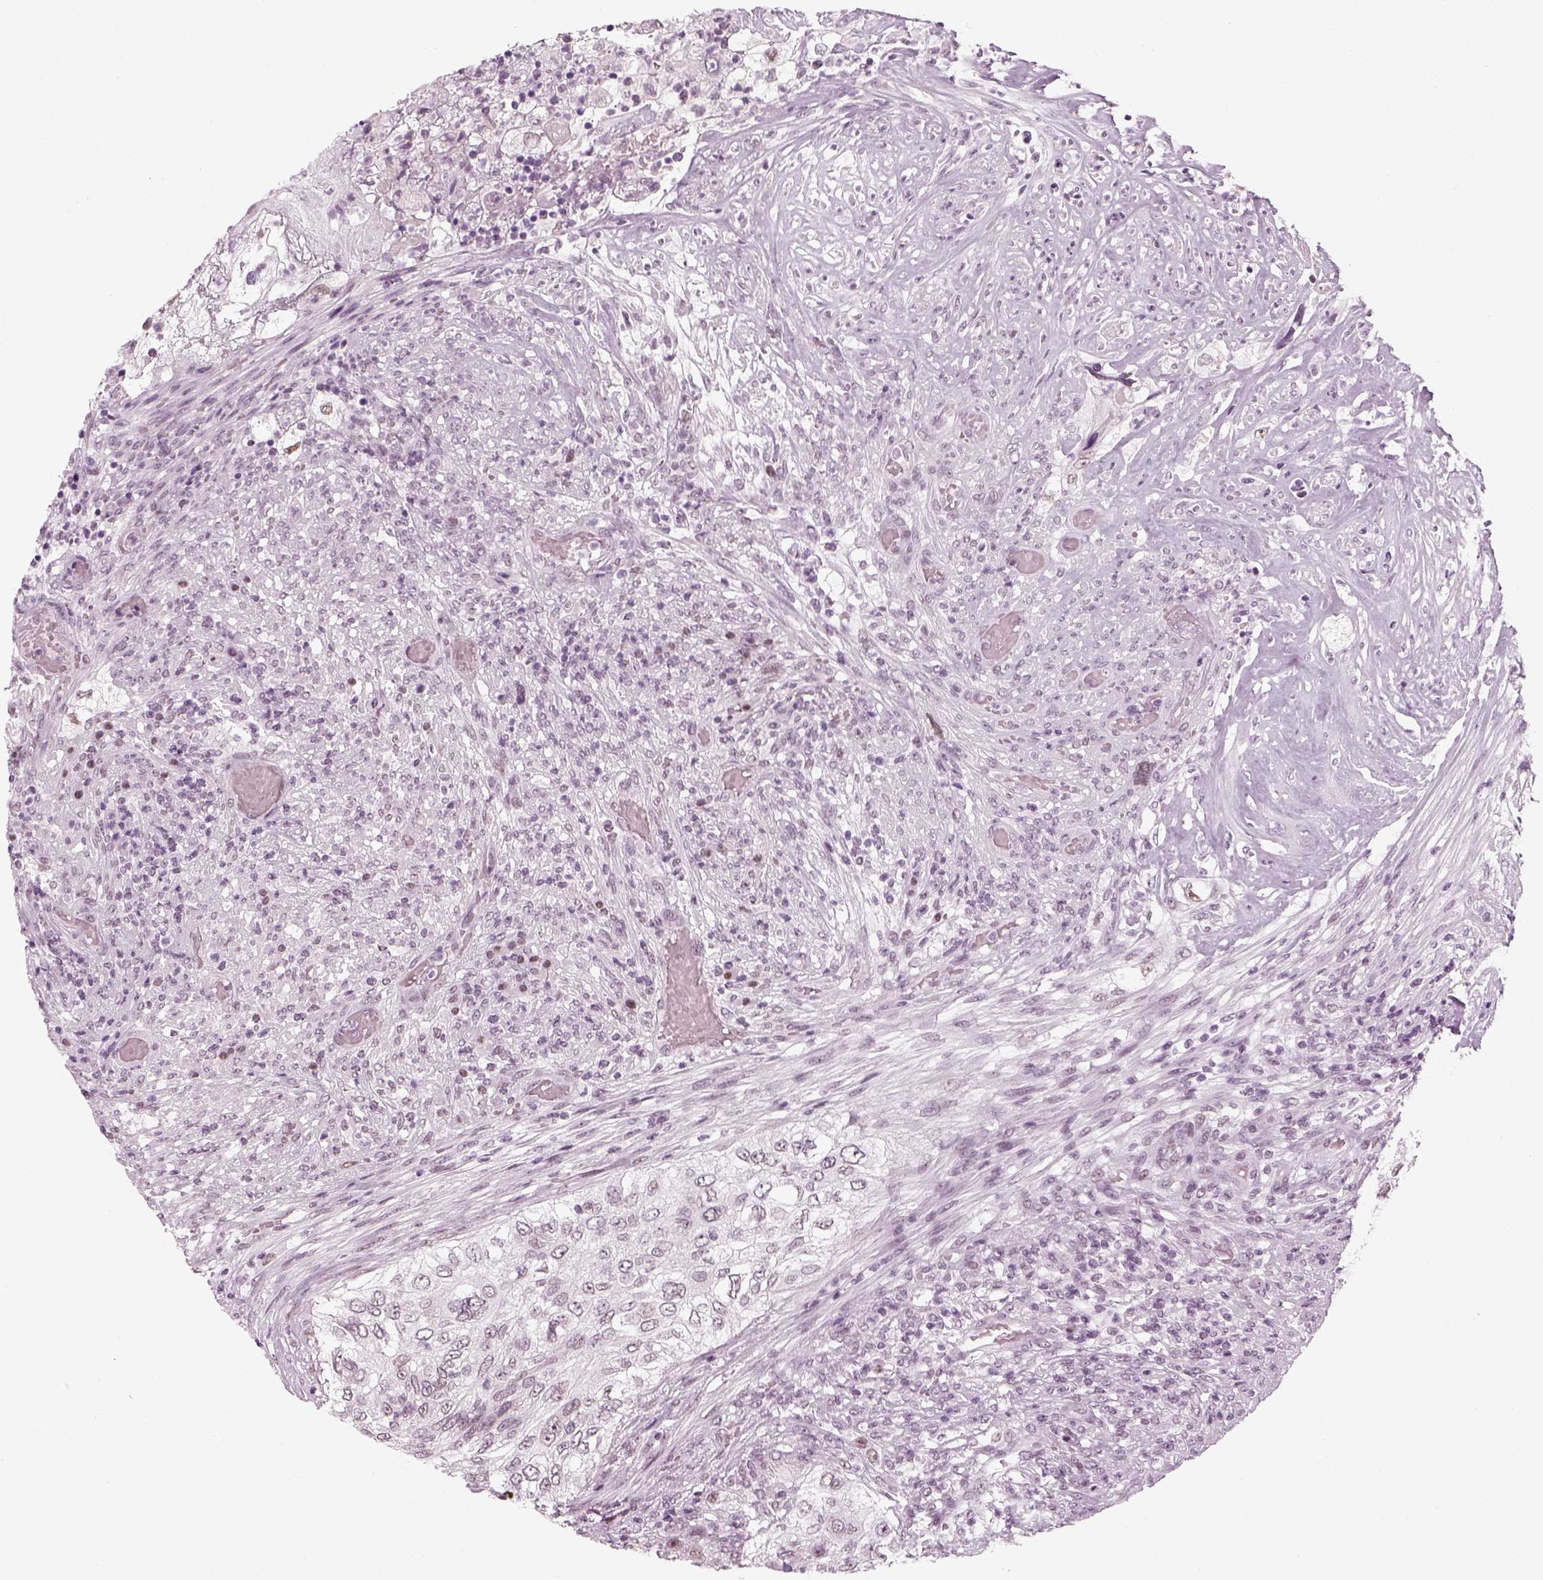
{"staining": {"intensity": "weak", "quantity": "<25%", "location": "nuclear"}, "tissue": "urothelial cancer", "cell_type": "Tumor cells", "image_type": "cancer", "snomed": [{"axis": "morphology", "description": "Urothelial carcinoma, High grade"}, {"axis": "topography", "description": "Urinary bladder"}], "caption": "A photomicrograph of human urothelial cancer is negative for staining in tumor cells.", "gene": "KCNG2", "patient": {"sex": "female", "age": 60}}